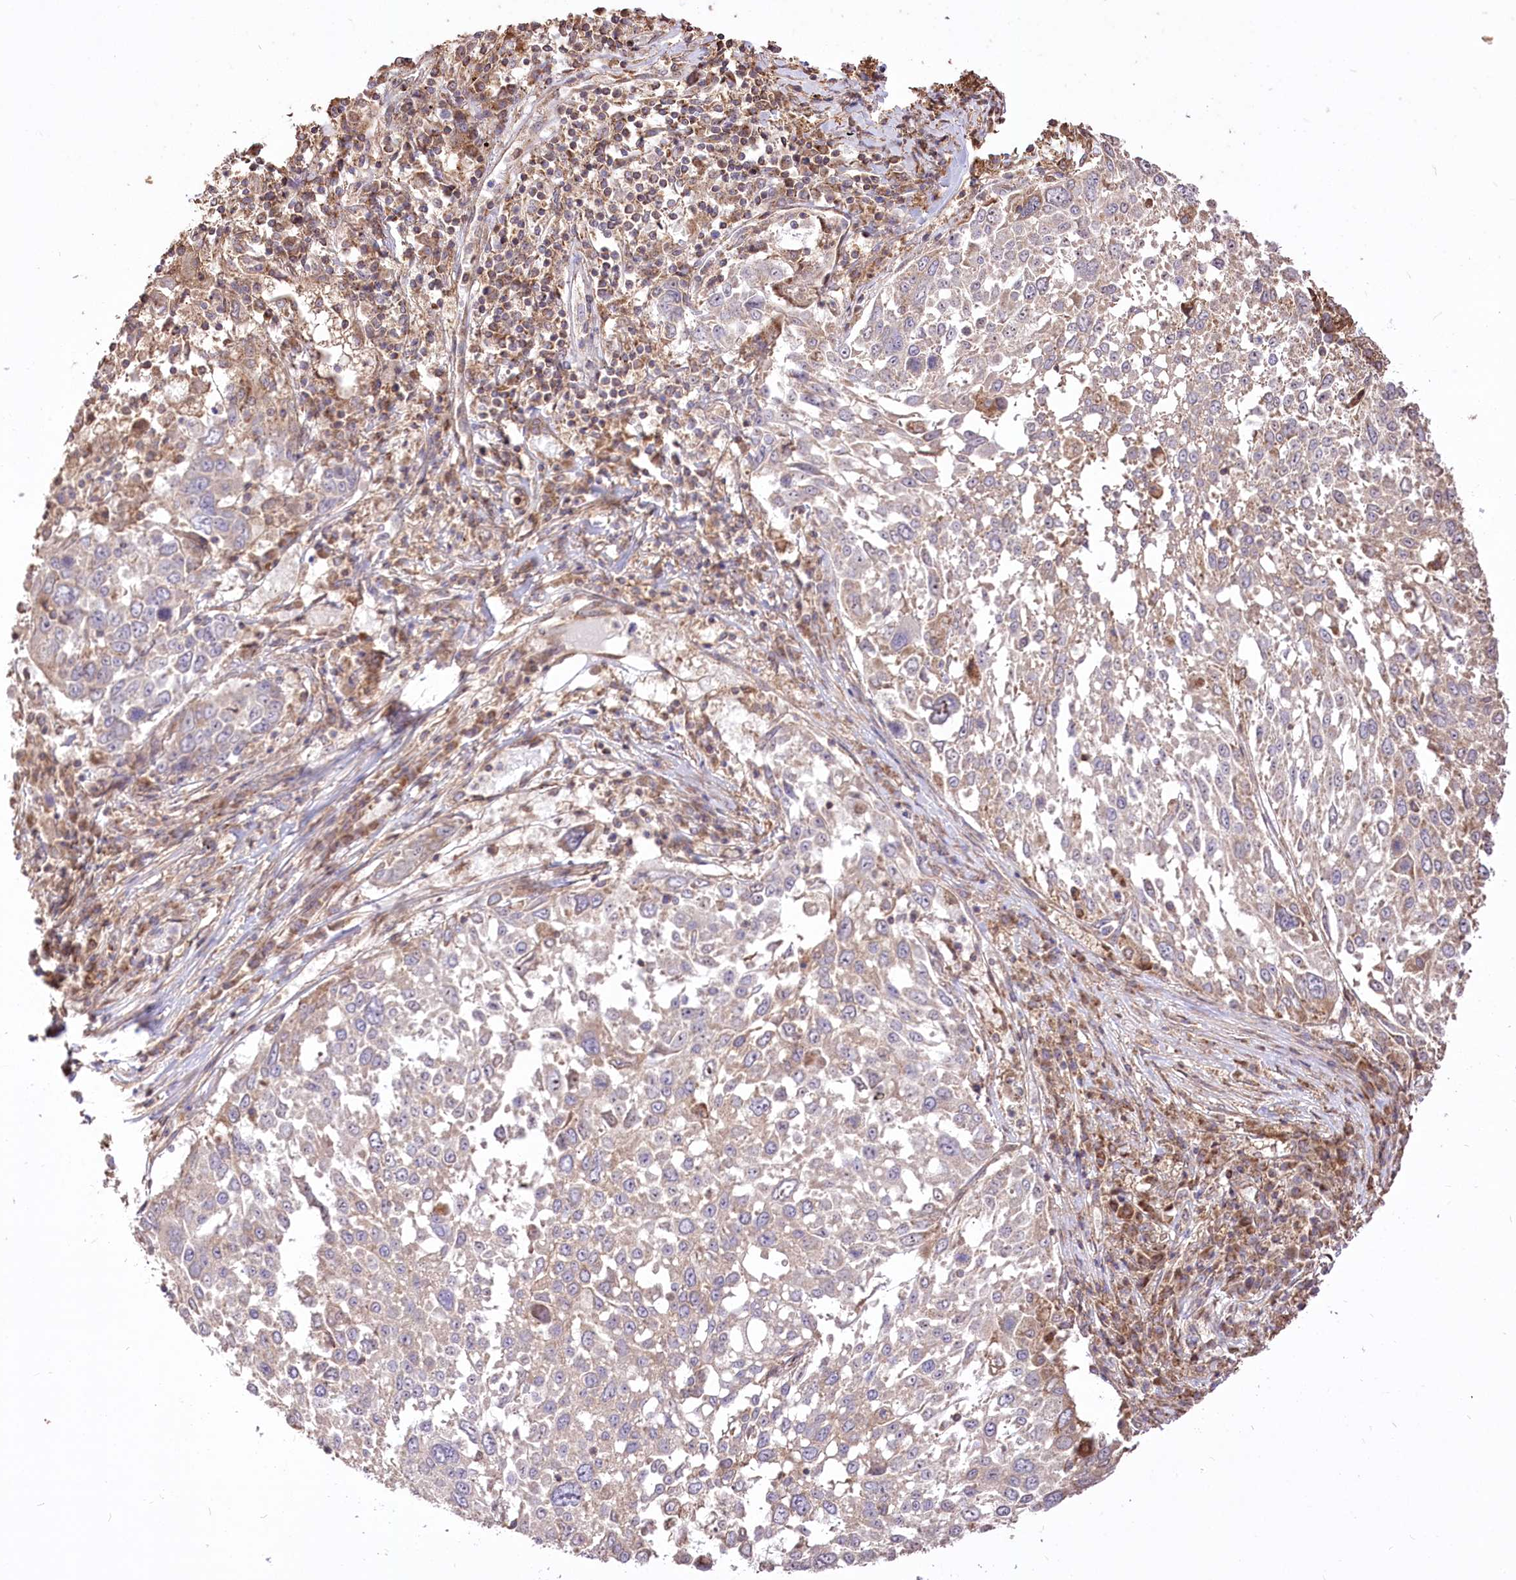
{"staining": {"intensity": "weak", "quantity": "<25%", "location": "cytoplasmic/membranous"}, "tissue": "lung cancer", "cell_type": "Tumor cells", "image_type": "cancer", "snomed": [{"axis": "morphology", "description": "Squamous cell carcinoma, NOS"}, {"axis": "topography", "description": "Lung"}], "caption": "Immunohistochemistry photomicrograph of neoplastic tissue: human lung cancer stained with DAB displays no significant protein expression in tumor cells.", "gene": "XYLB", "patient": {"sex": "male", "age": 65}}